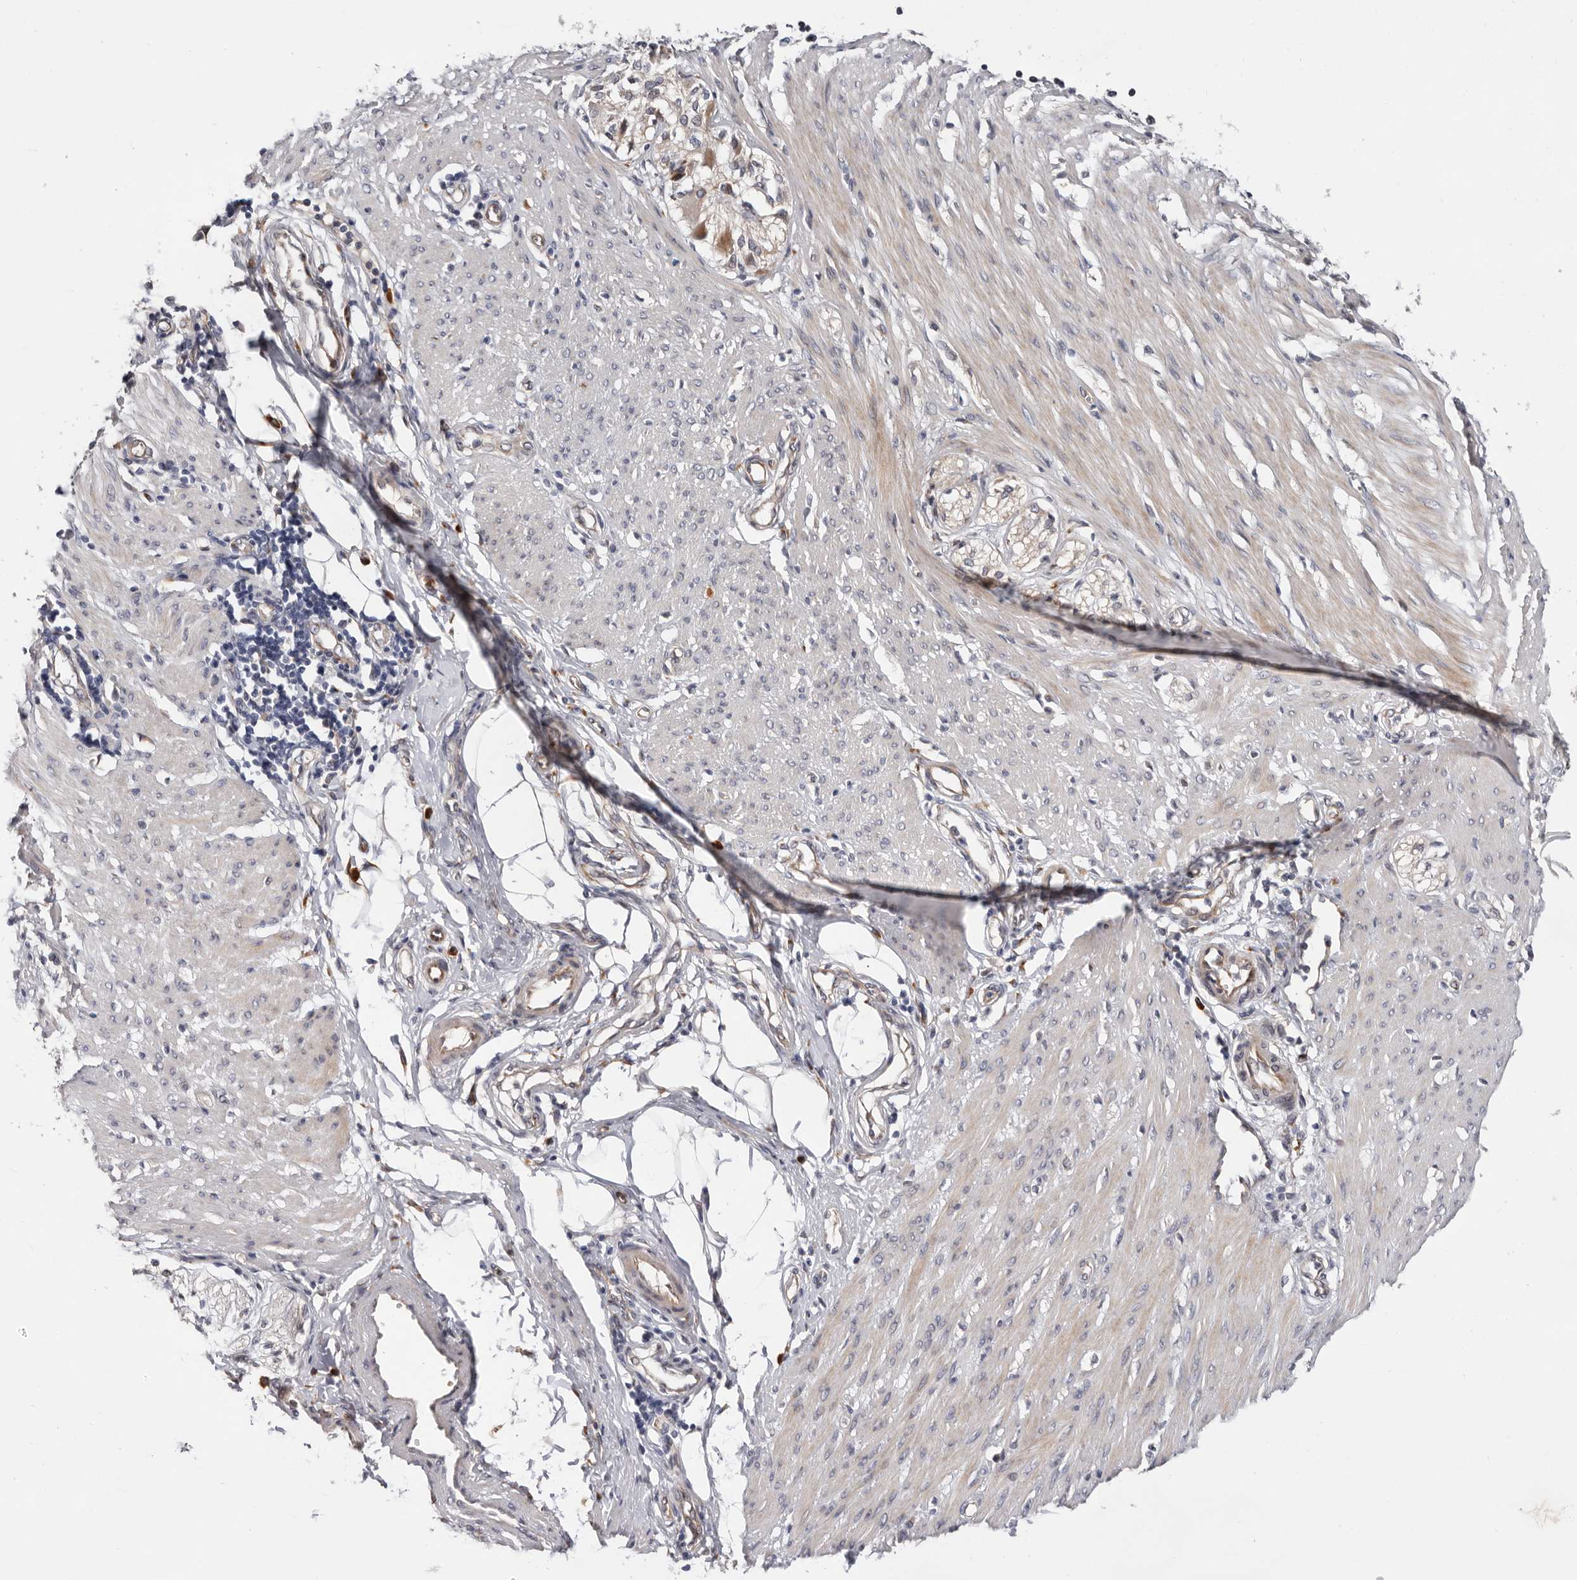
{"staining": {"intensity": "weak", "quantity": "25%-75%", "location": "cytoplasmic/membranous"}, "tissue": "smooth muscle", "cell_type": "Smooth muscle cells", "image_type": "normal", "snomed": [{"axis": "morphology", "description": "Normal tissue, NOS"}, {"axis": "morphology", "description": "Adenocarcinoma, NOS"}, {"axis": "topography", "description": "Colon"}, {"axis": "topography", "description": "Peripheral nerve tissue"}], "caption": "Immunohistochemical staining of benign smooth muscle shows 25%-75% levels of weak cytoplasmic/membranous protein positivity in about 25%-75% of smooth muscle cells. The staining is performed using DAB brown chromogen to label protein expression. The nuclei are counter-stained blue using hematoxylin.", "gene": "USH1C", "patient": {"sex": "male", "age": 14}}